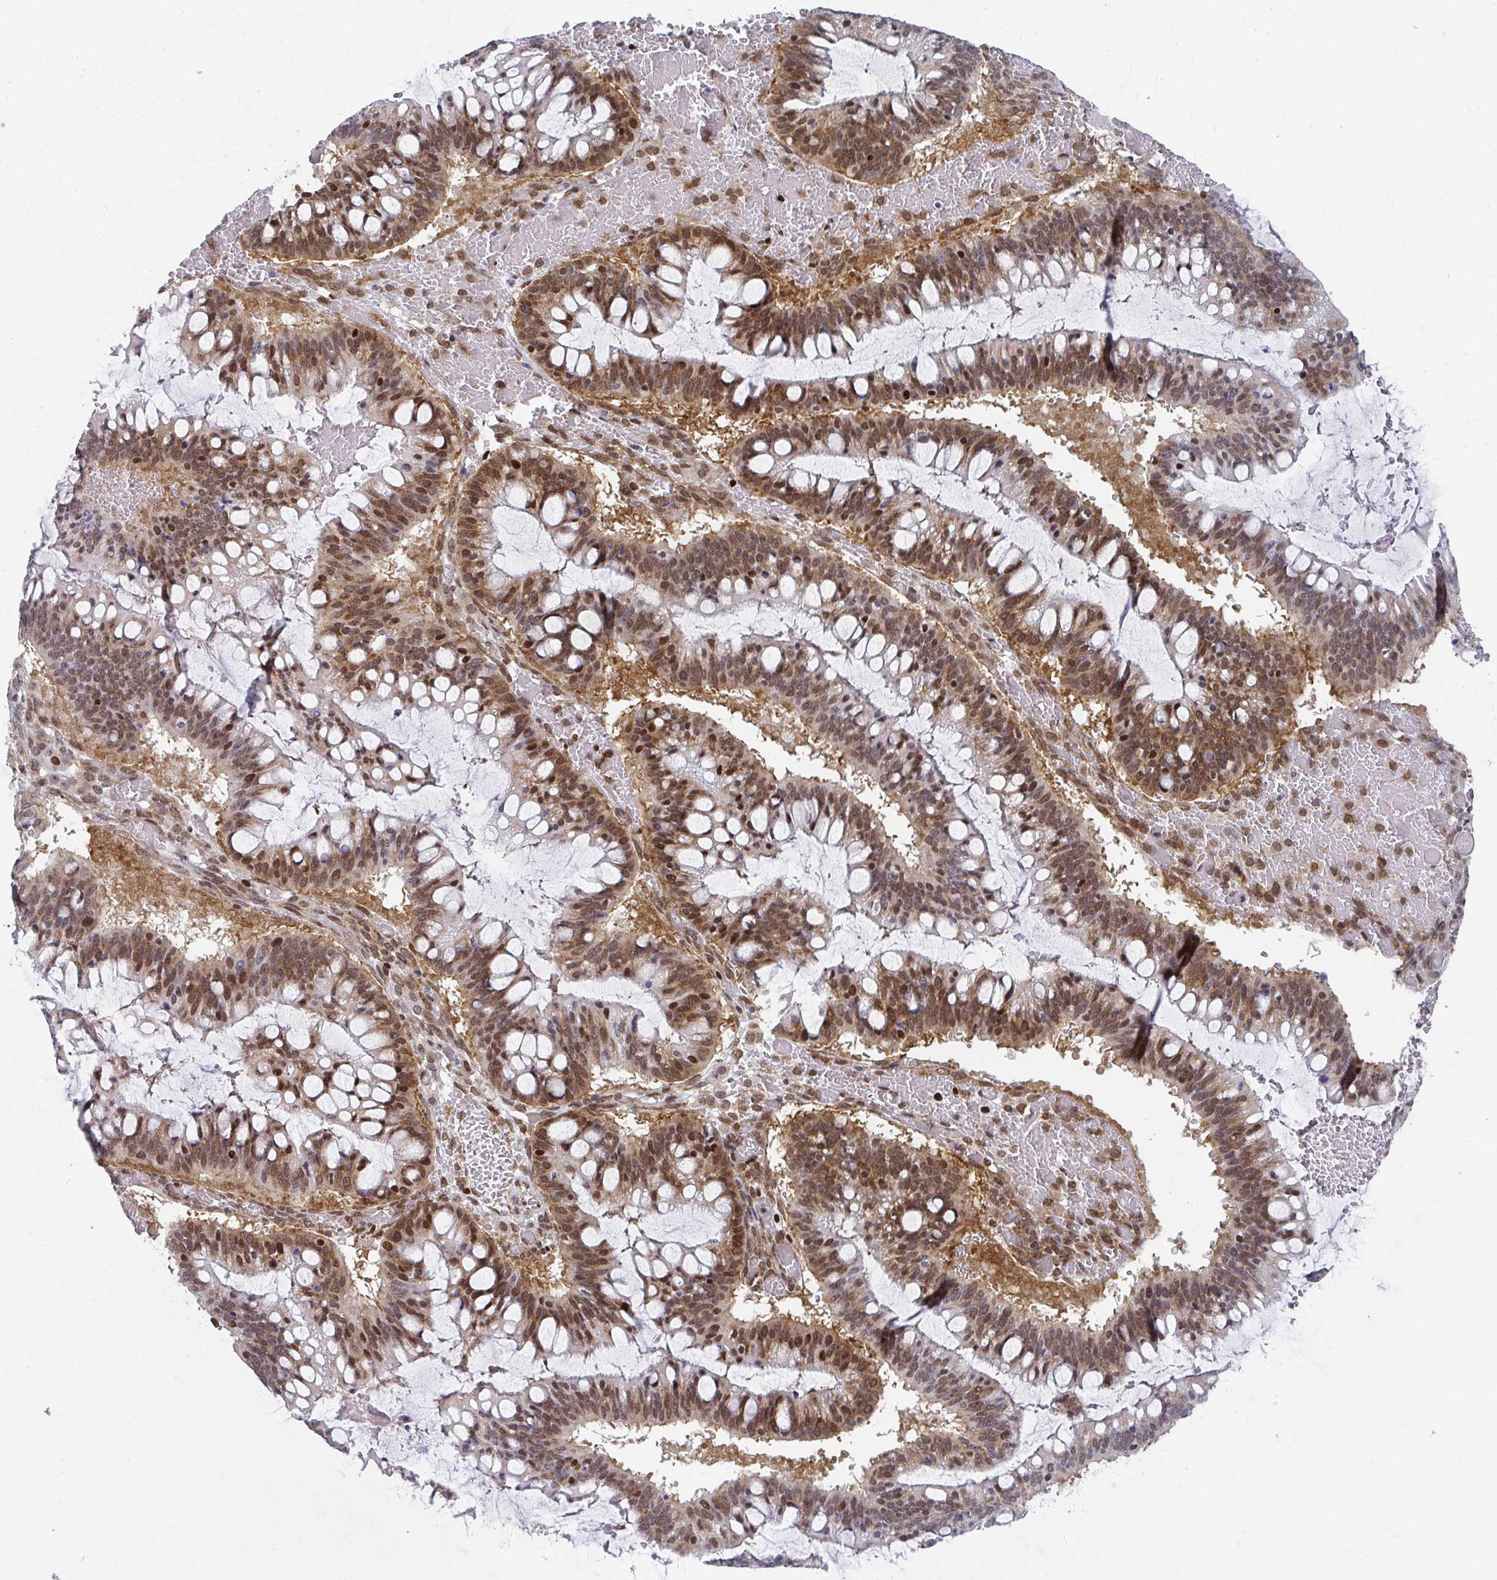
{"staining": {"intensity": "moderate", "quantity": ">75%", "location": "nuclear"}, "tissue": "ovarian cancer", "cell_type": "Tumor cells", "image_type": "cancer", "snomed": [{"axis": "morphology", "description": "Cystadenocarcinoma, mucinous, NOS"}, {"axis": "topography", "description": "Ovary"}], "caption": "Tumor cells show moderate nuclear positivity in approximately >75% of cells in ovarian cancer. Using DAB (brown) and hematoxylin (blue) stains, captured at high magnification using brightfield microscopy.", "gene": "SYNCRIP", "patient": {"sex": "female", "age": 73}}